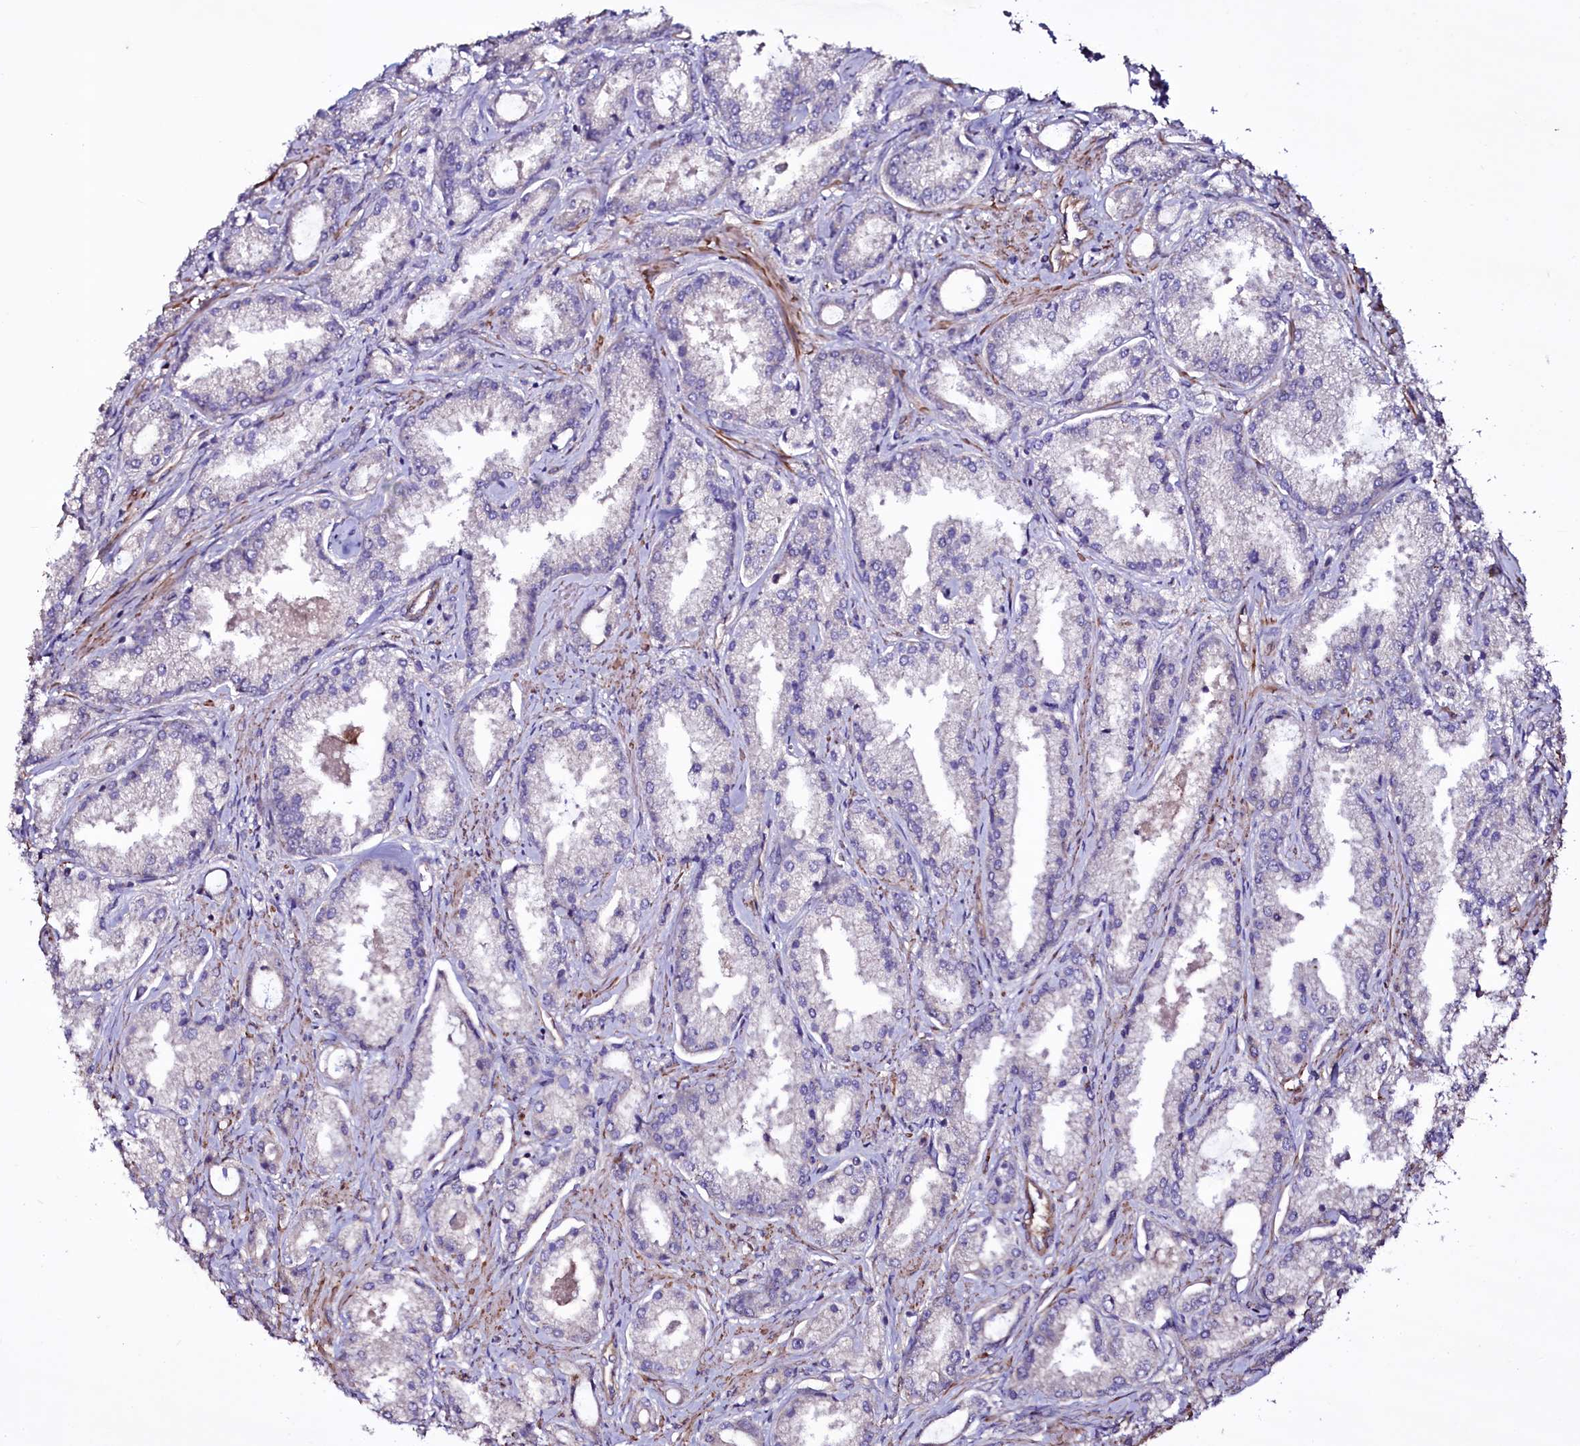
{"staining": {"intensity": "negative", "quantity": "none", "location": "none"}, "tissue": "prostate cancer", "cell_type": "Tumor cells", "image_type": "cancer", "snomed": [{"axis": "morphology", "description": "Adenocarcinoma, Low grade"}, {"axis": "topography", "description": "Prostate"}], "caption": "The histopathology image reveals no staining of tumor cells in prostate cancer (low-grade adenocarcinoma).", "gene": "WIPF3", "patient": {"sex": "male", "age": 68}}